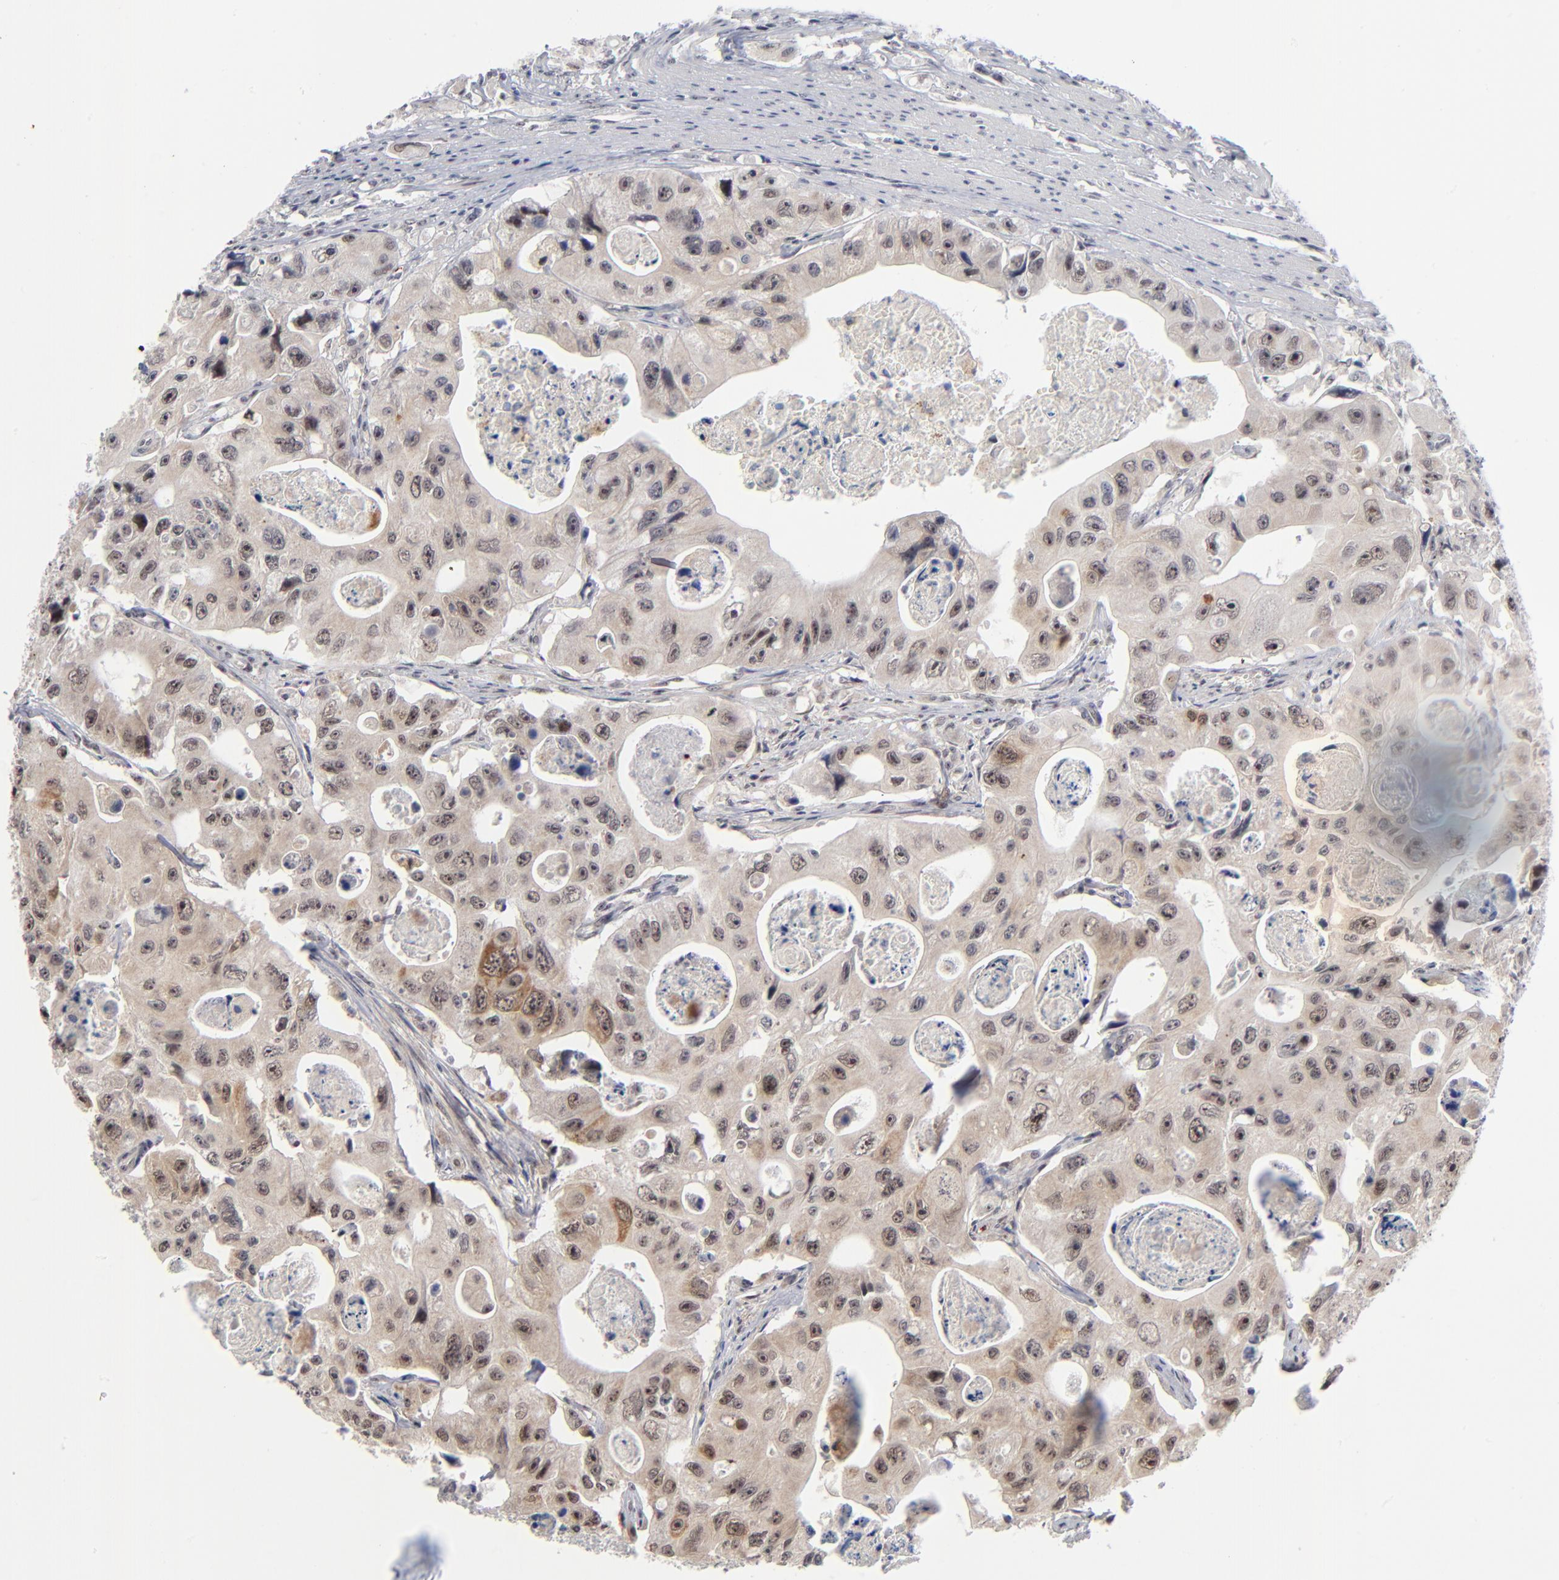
{"staining": {"intensity": "weak", "quantity": "25%-75%", "location": "cytoplasmic/membranous,nuclear"}, "tissue": "colorectal cancer", "cell_type": "Tumor cells", "image_type": "cancer", "snomed": [{"axis": "morphology", "description": "Adenocarcinoma, NOS"}, {"axis": "topography", "description": "Colon"}], "caption": "A photomicrograph of colorectal cancer stained for a protein demonstrates weak cytoplasmic/membranous and nuclear brown staining in tumor cells.", "gene": "ZNF419", "patient": {"sex": "female", "age": 46}}